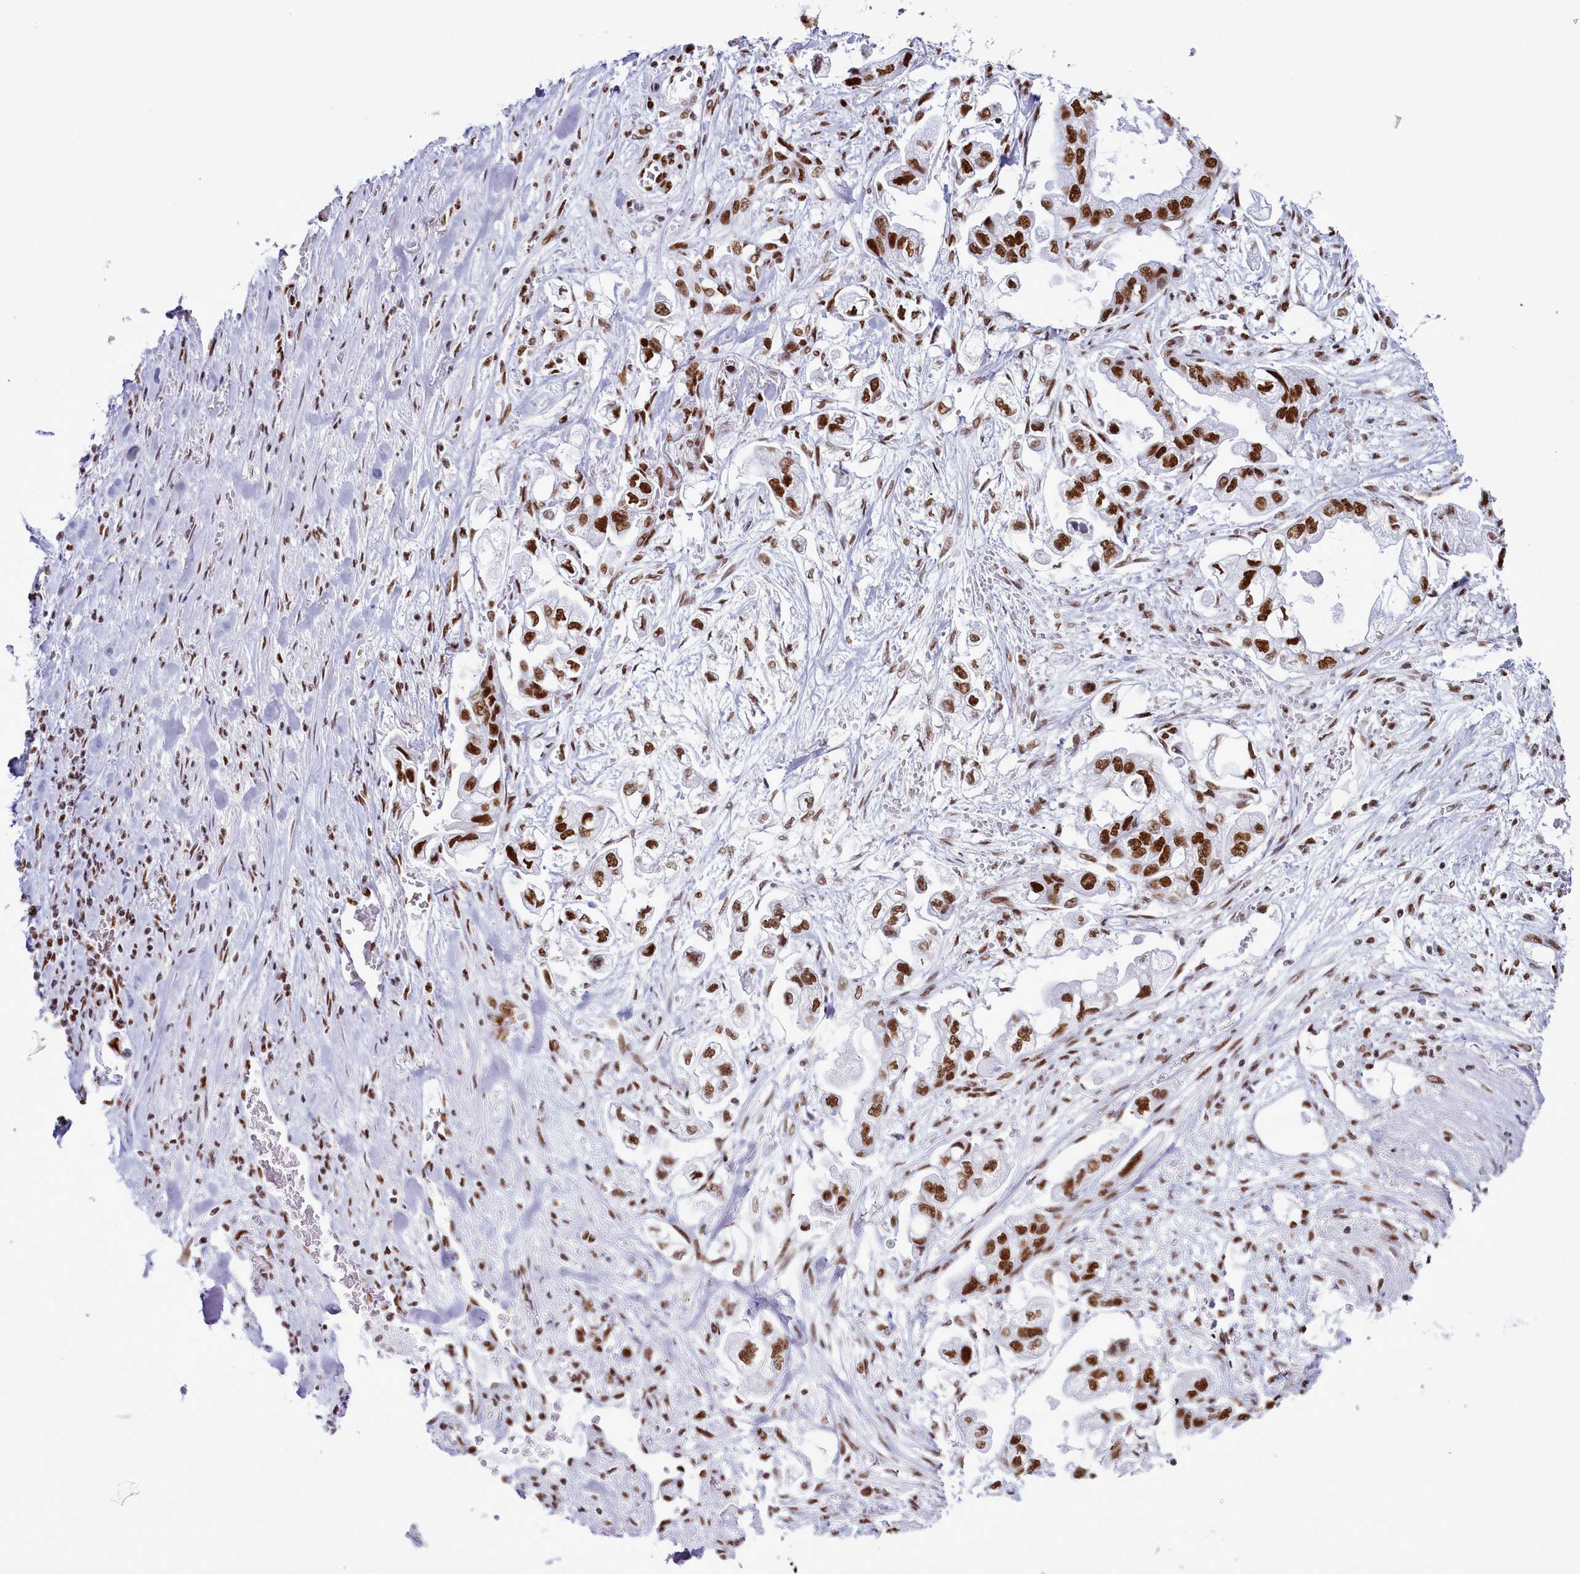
{"staining": {"intensity": "strong", "quantity": ">75%", "location": "nuclear"}, "tissue": "stomach cancer", "cell_type": "Tumor cells", "image_type": "cancer", "snomed": [{"axis": "morphology", "description": "Adenocarcinoma, NOS"}, {"axis": "topography", "description": "Stomach"}], "caption": "Brown immunohistochemical staining in human adenocarcinoma (stomach) shows strong nuclear expression in about >75% of tumor cells.", "gene": "RALY", "patient": {"sex": "male", "age": 62}}